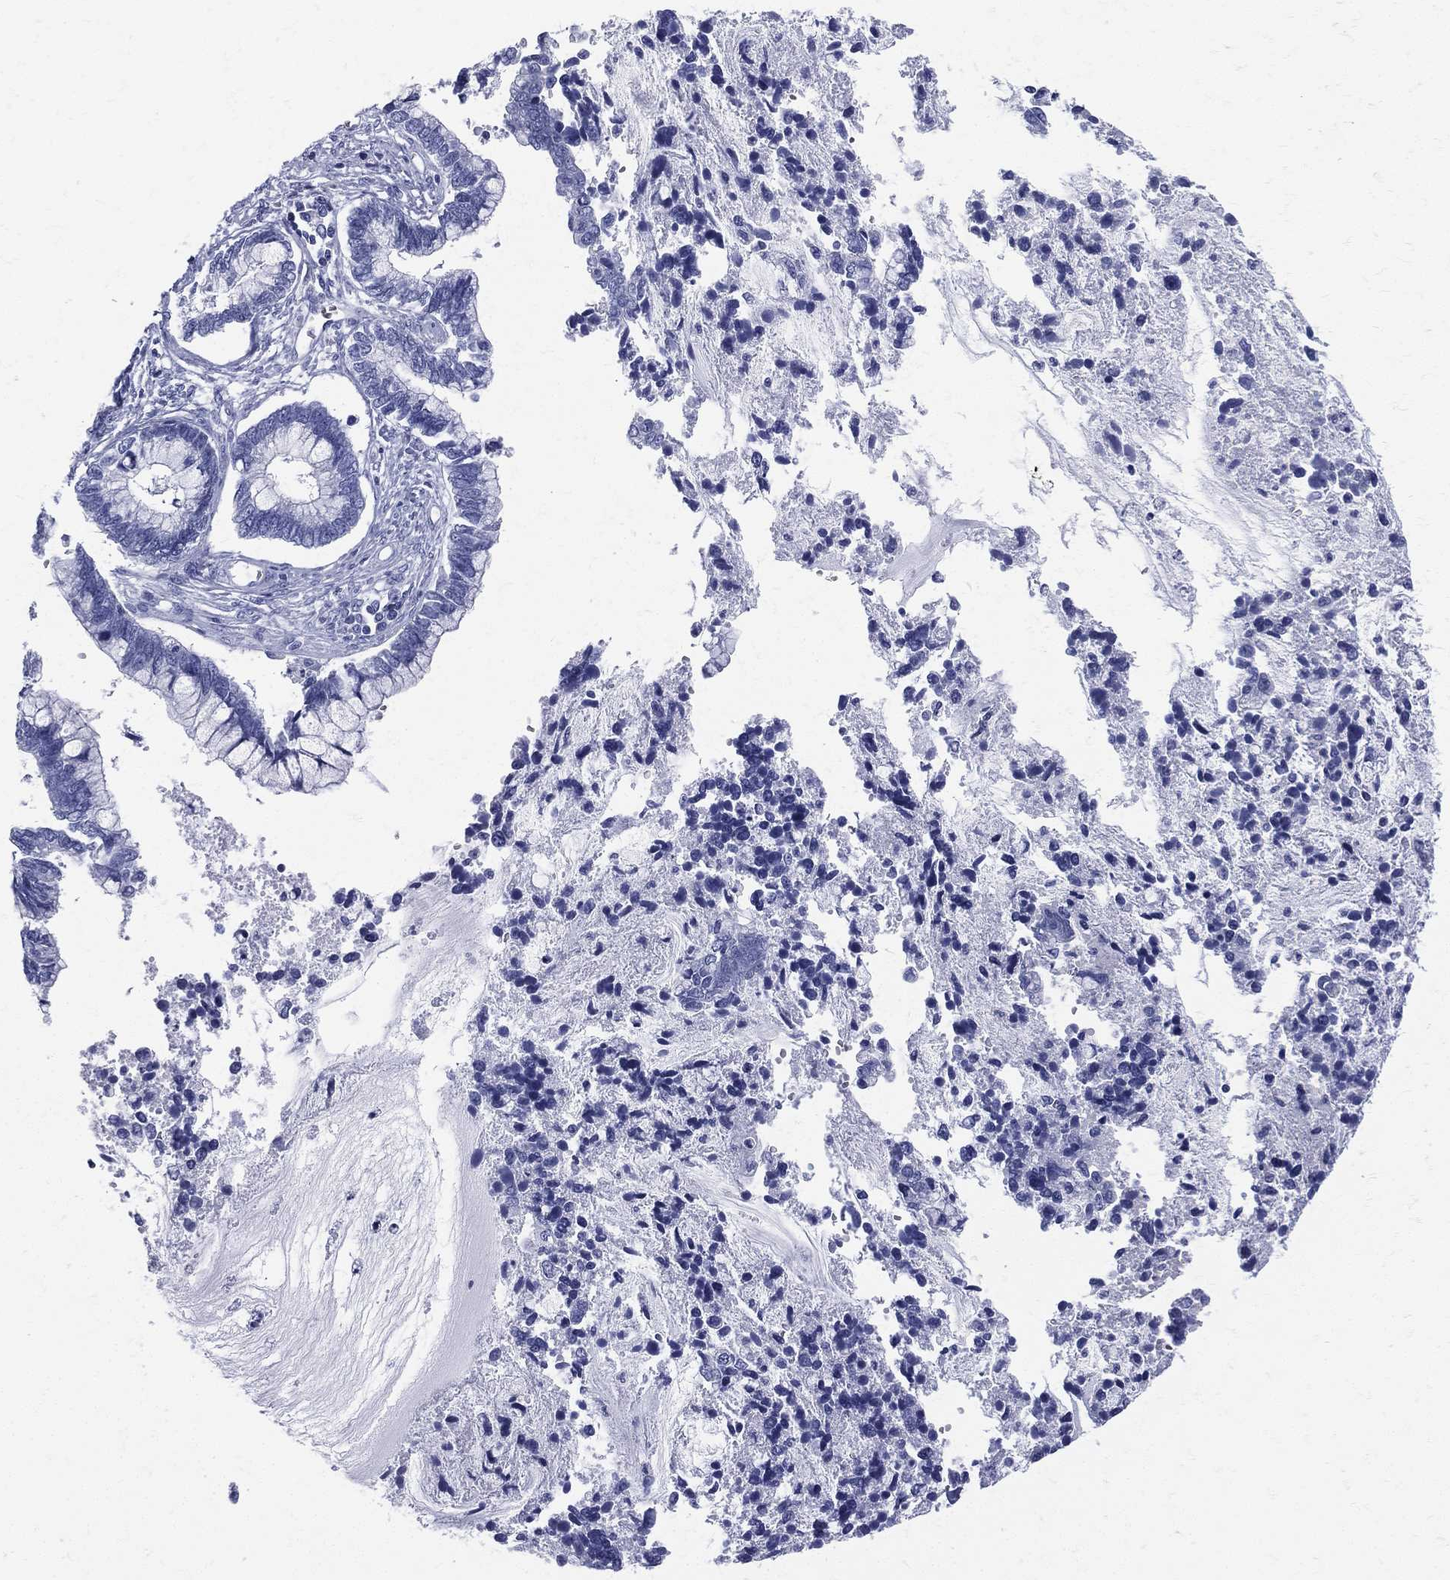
{"staining": {"intensity": "negative", "quantity": "none", "location": "none"}, "tissue": "cervical cancer", "cell_type": "Tumor cells", "image_type": "cancer", "snomed": [{"axis": "morphology", "description": "Adenocarcinoma, NOS"}, {"axis": "topography", "description": "Cervix"}], "caption": "An immunohistochemistry (IHC) micrograph of cervical adenocarcinoma is shown. There is no staining in tumor cells of cervical adenocarcinoma. Nuclei are stained in blue.", "gene": "ETNPPL", "patient": {"sex": "female", "age": 44}}